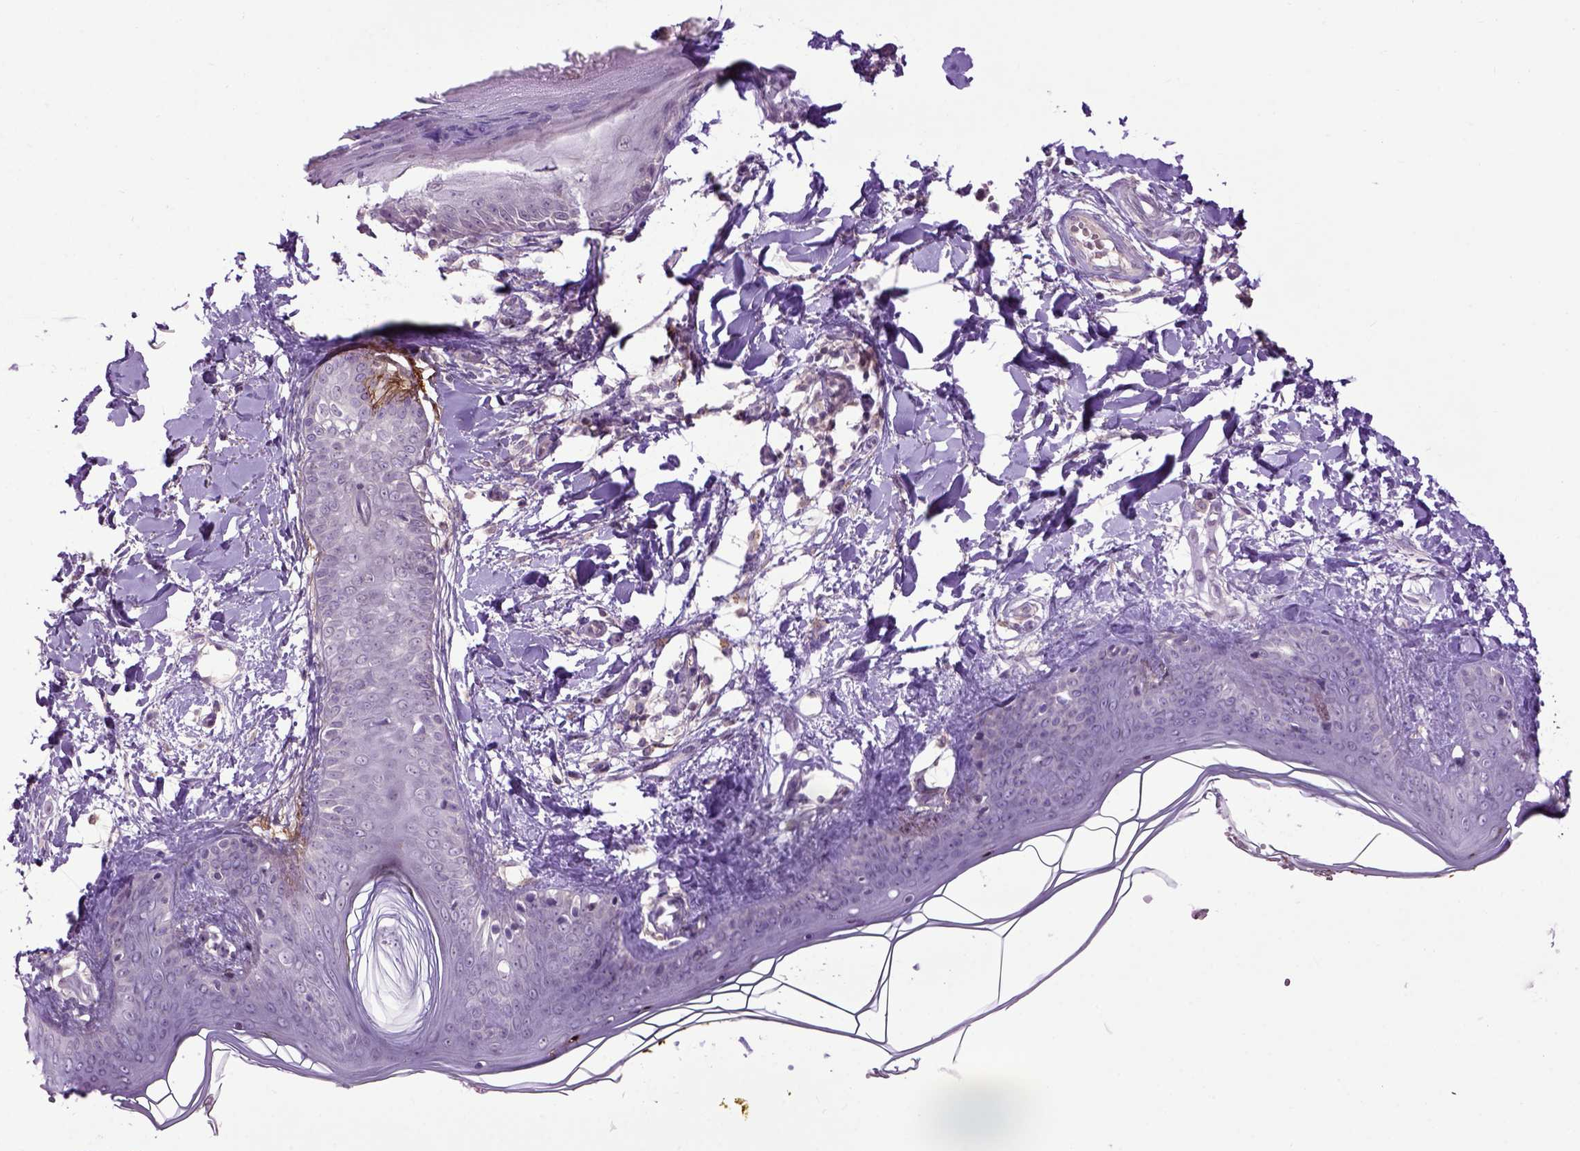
{"staining": {"intensity": "negative", "quantity": "none", "location": "none"}, "tissue": "skin", "cell_type": "Fibroblasts", "image_type": "normal", "snomed": [{"axis": "morphology", "description": "Normal tissue, NOS"}, {"axis": "topography", "description": "Skin"}], "caption": "The photomicrograph displays no staining of fibroblasts in normal skin. The staining is performed using DAB brown chromogen with nuclei counter-stained in using hematoxylin.", "gene": "EMILIN3", "patient": {"sex": "female", "age": 34}}